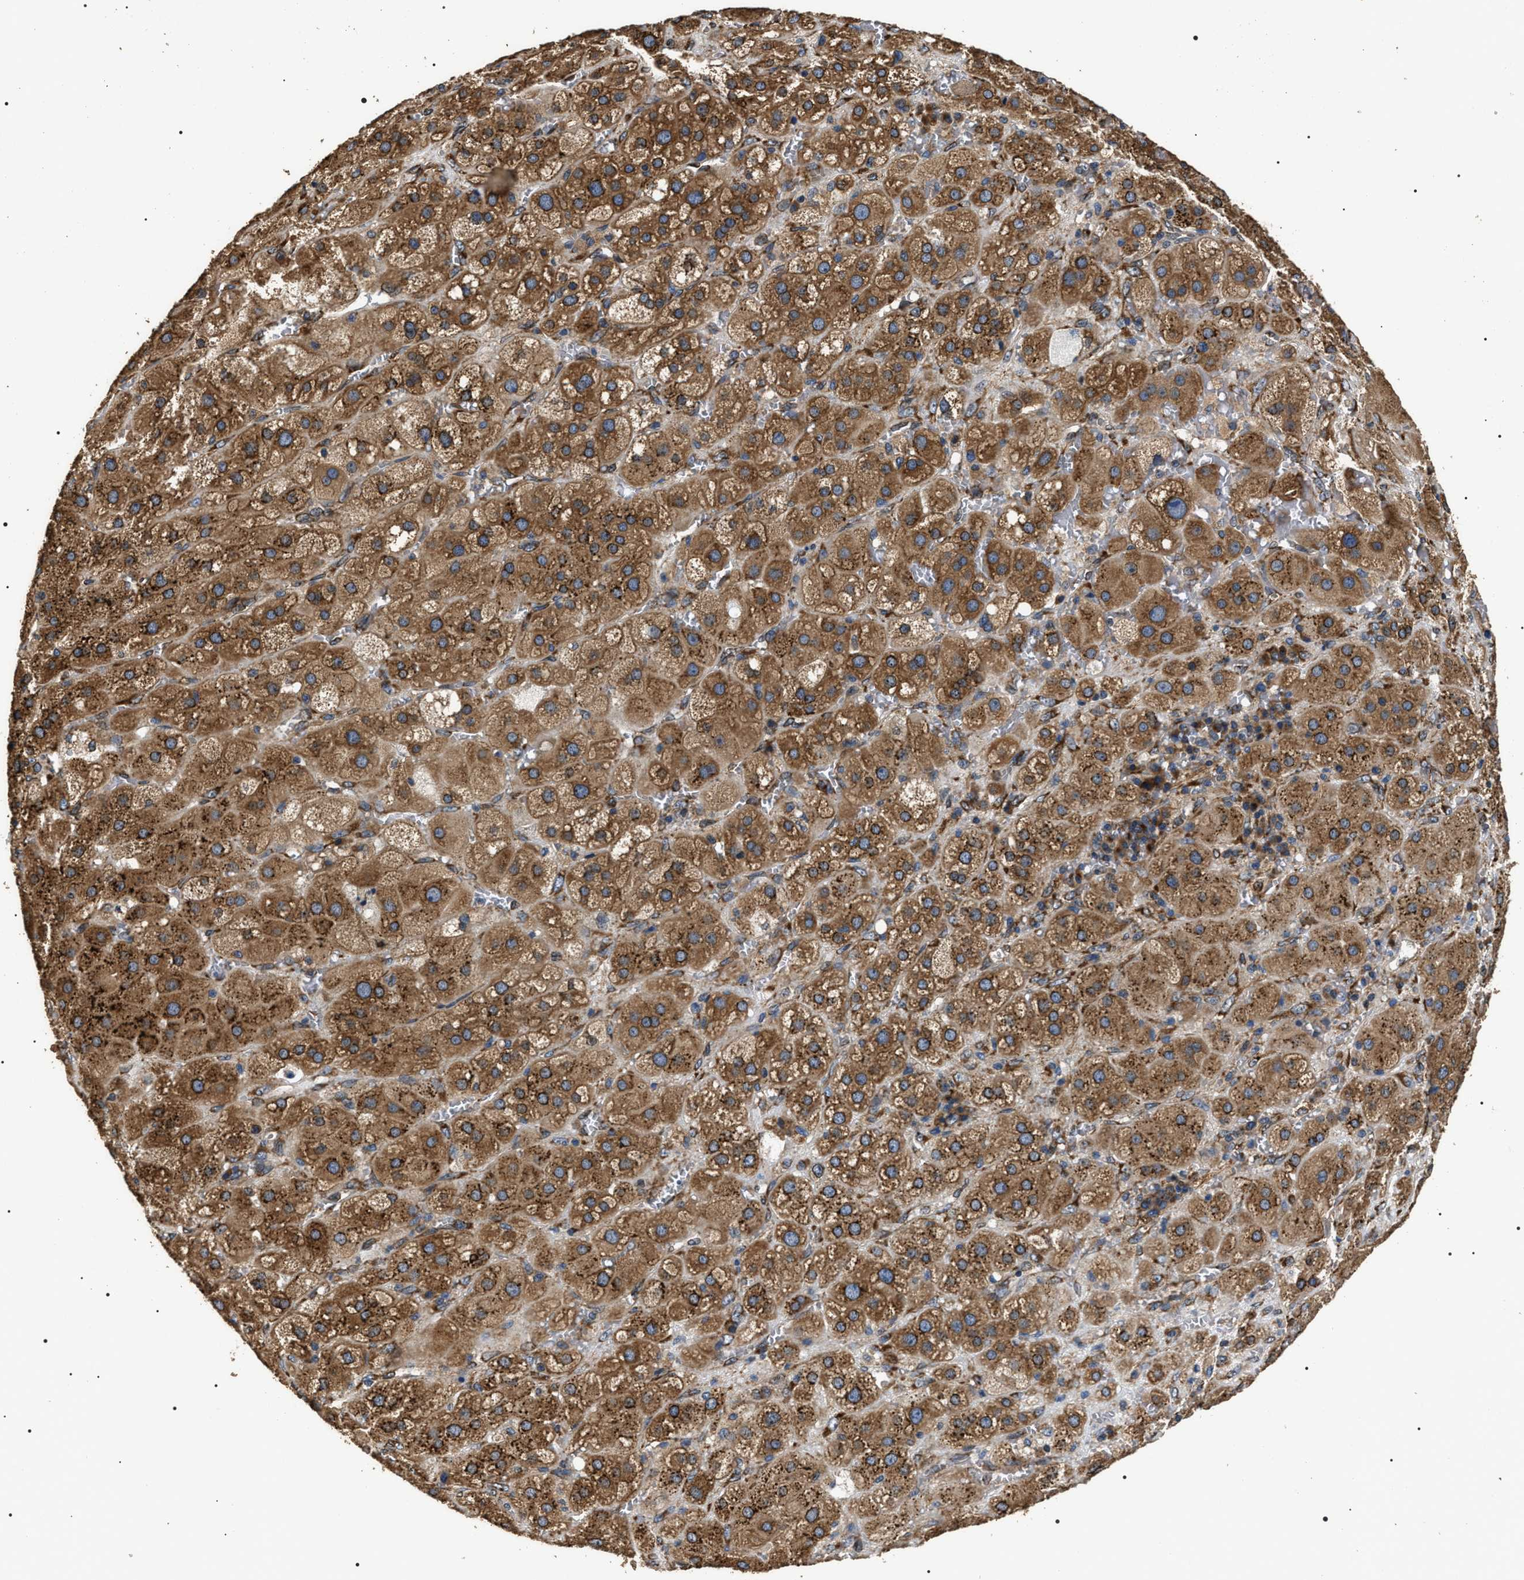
{"staining": {"intensity": "strong", "quantity": ">75%", "location": "cytoplasmic/membranous"}, "tissue": "adrenal gland", "cell_type": "Glandular cells", "image_type": "normal", "snomed": [{"axis": "morphology", "description": "Normal tissue, NOS"}, {"axis": "topography", "description": "Adrenal gland"}], "caption": "This is a micrograph of IHC staining of benign adrenal gland, which shows strong staining in the cytoplasmic/membranous of glandular cells.", "gene": "KTN1", "patient": {"sex": "female", "age": 47}}